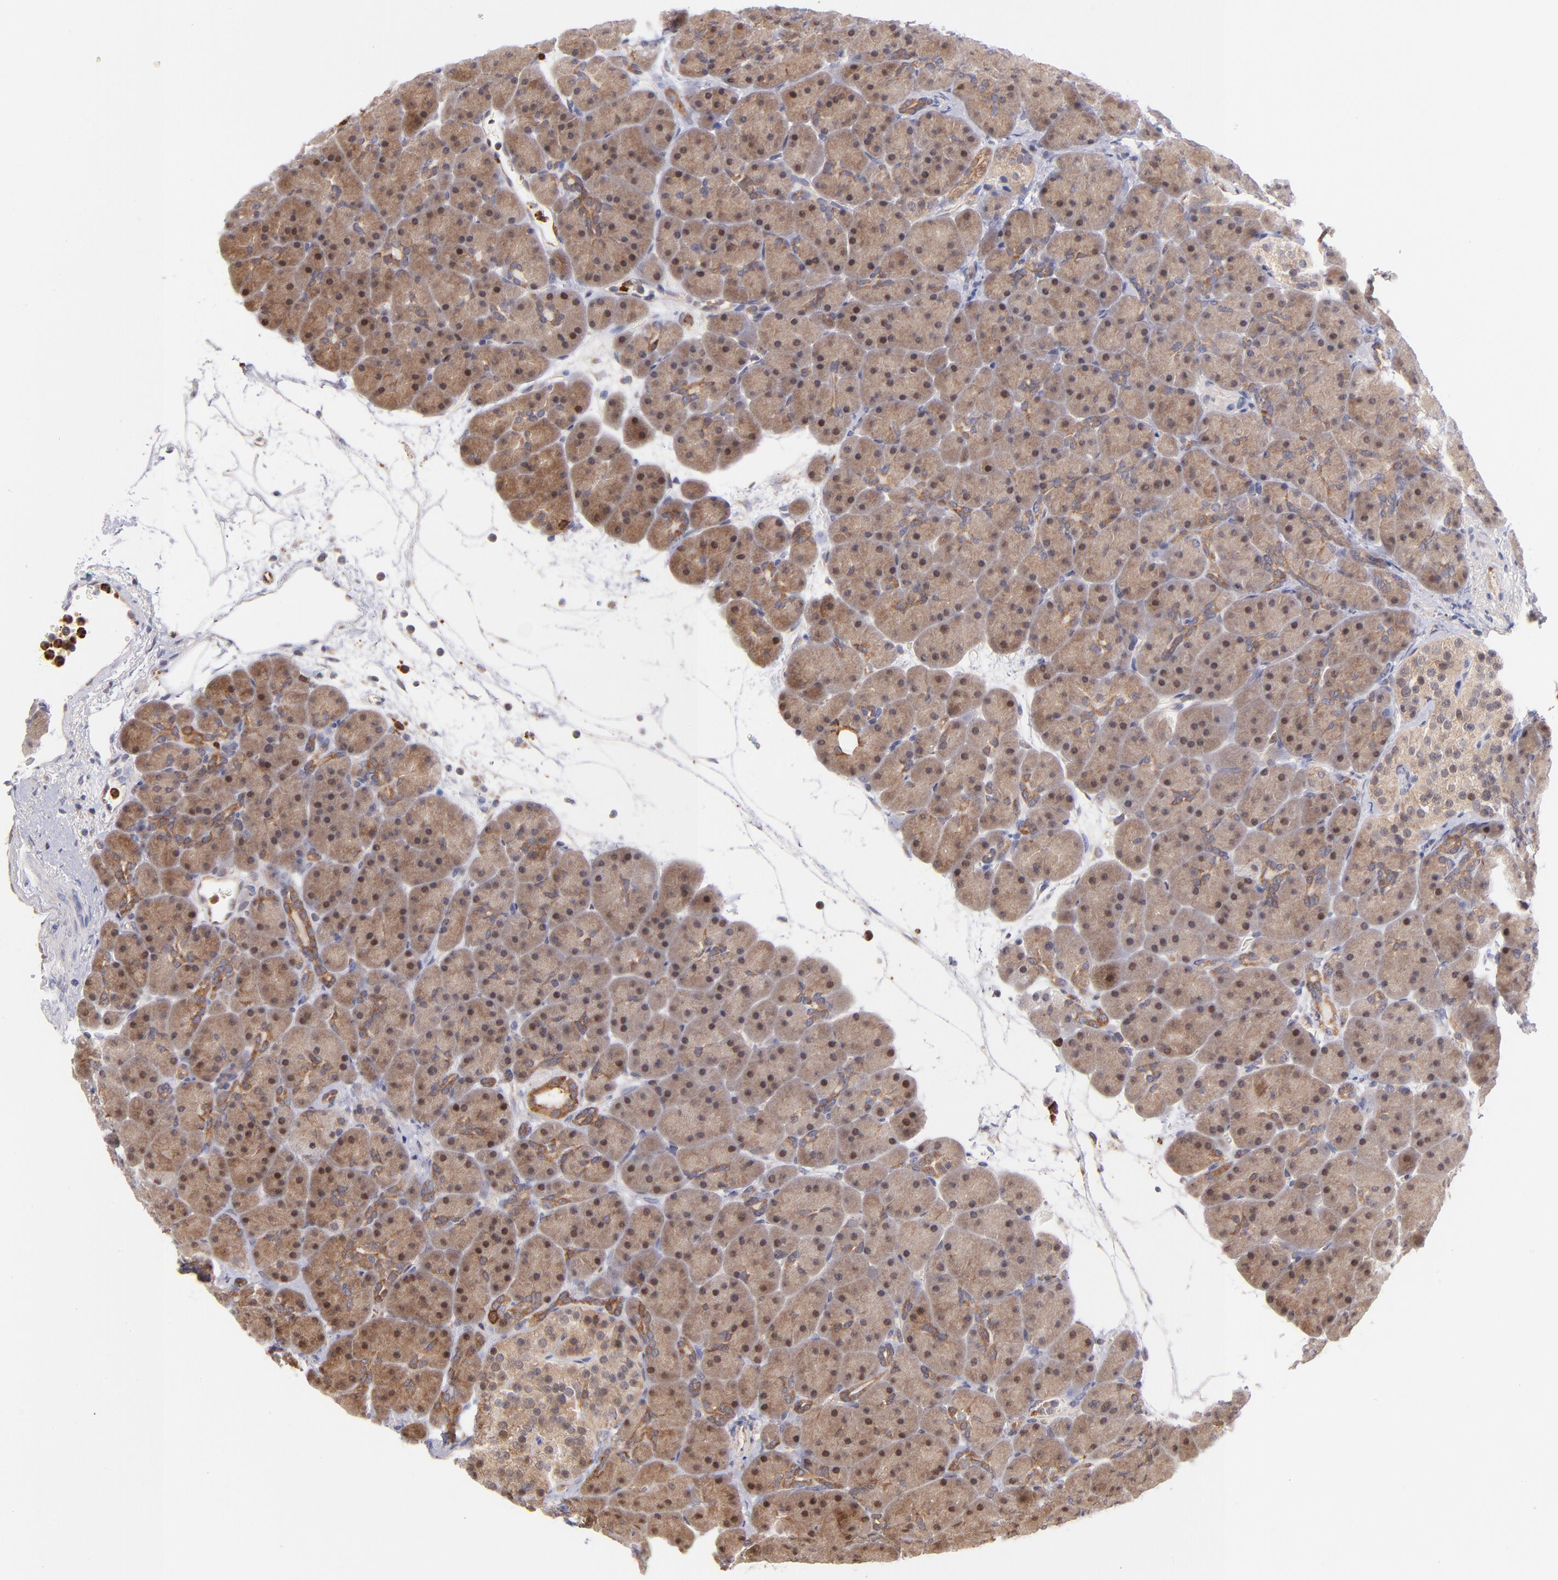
{"staining": {"intensity": "moderate", "quantity": ">75%", "location": "cytoplasmic/membranous,nuclear"}, "tissue": "pancreas", "cell_type": "Exocrine glandular cells", "image_type": "normal", "snomed": [{"axis": "morphology", "description": "Normal tissue, NOS"}, {"axis": "topography", "description": "Pancreas"}], "caption": "Protein staining exhibits moderate cytoplasmic/membranous,nuclear expression in approximately >75% of exocrine glandular cells in normal pancreas.", "gene": "YWHAB", "patient": {"sex": "male", "age": 66}}